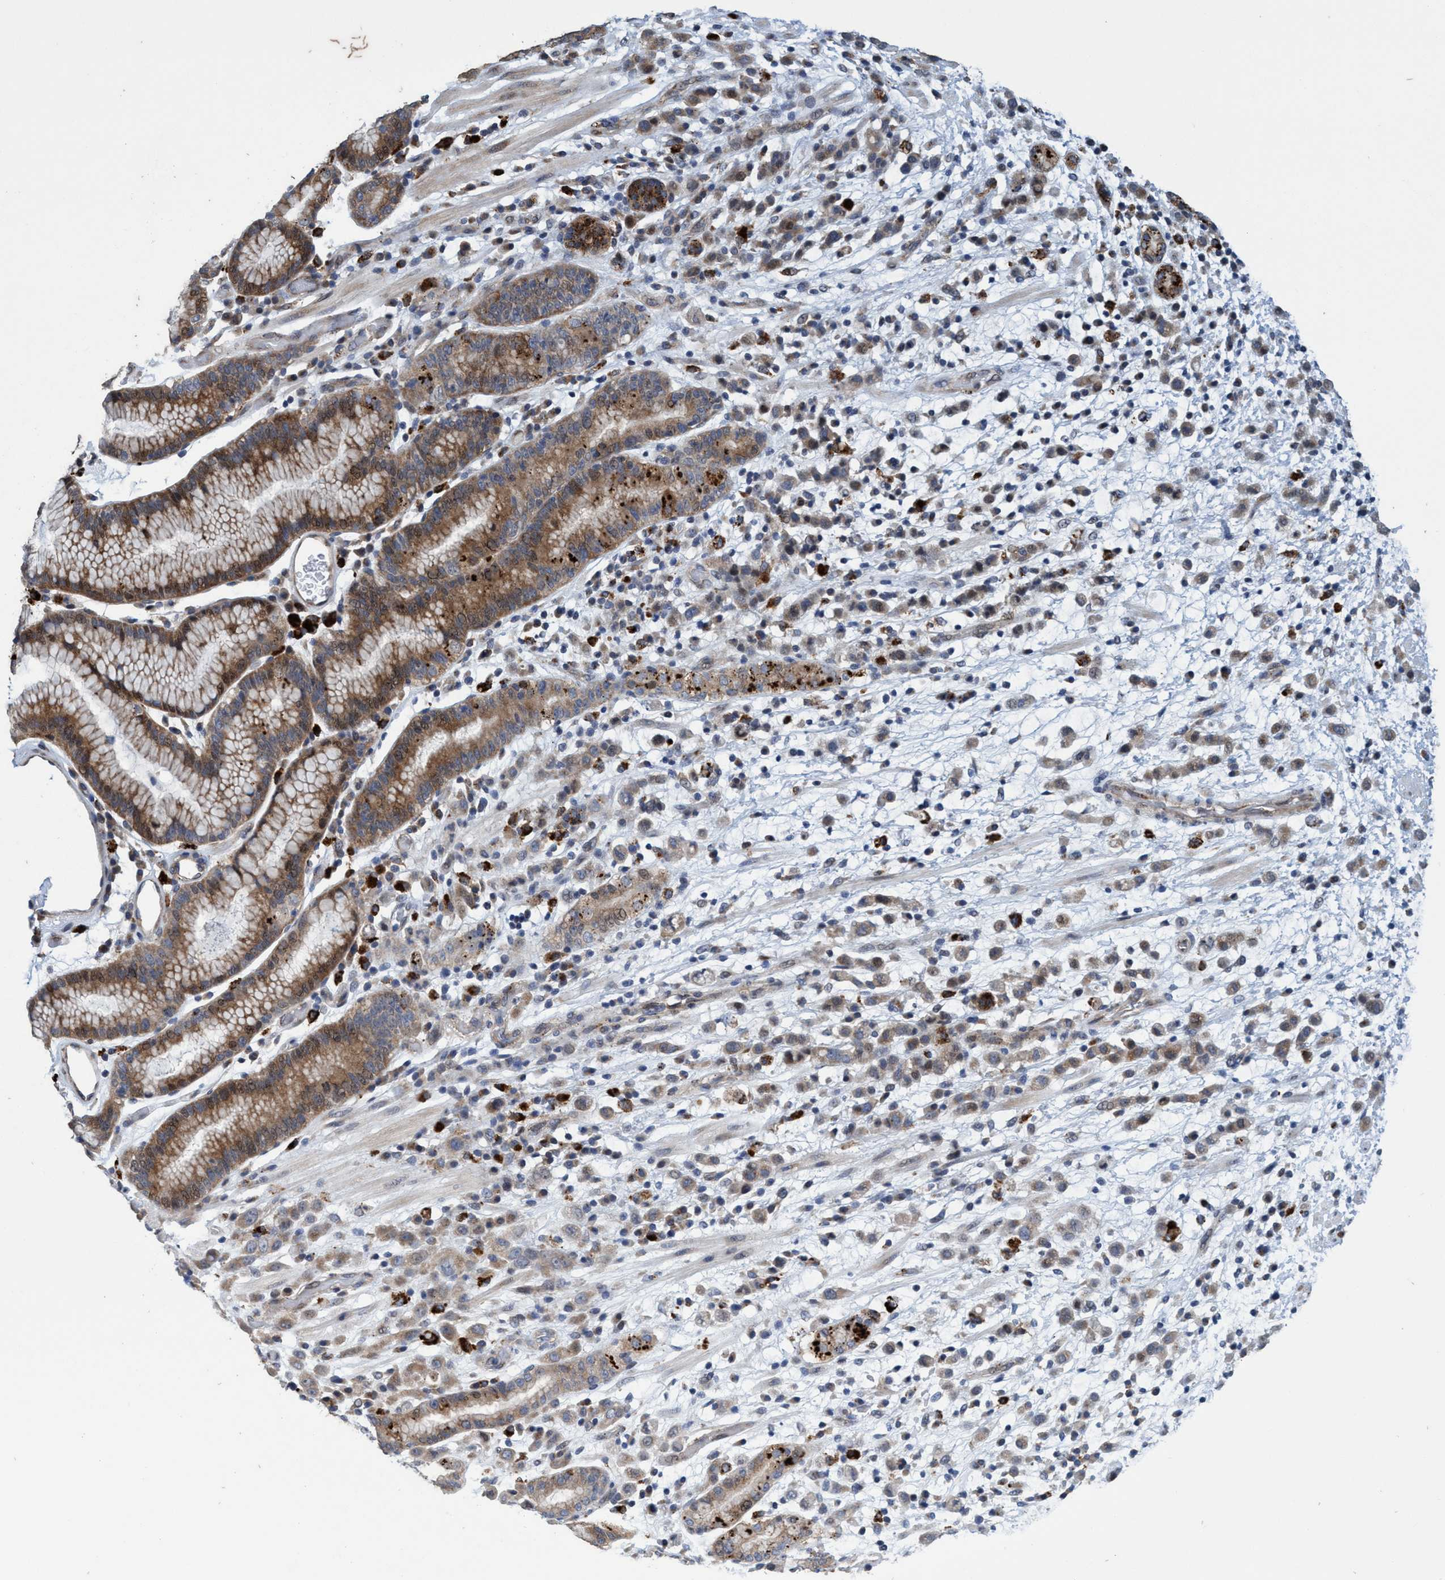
{"staining": {"intensity": "moderate", "quantity": ">75%", "location": "cytoplasmic/membranous"}, "tissue": "stomach cancer", "cell_type": "Tumor cells", "image_type": "cancer", "snomed": [{"axis": "morphology", "description": "Adenocarcinoma, NOS"}, {"axis": "topography", "description": "Stomach, lower"}], "caption": "A brown stain highlights moderate cytoplasmic/membranous expression of a protein in human stomach cancer (adenocarcinoma) tumor cells.", "gene": "BBS9", "patient": {"sex": "male", "age": 88}}